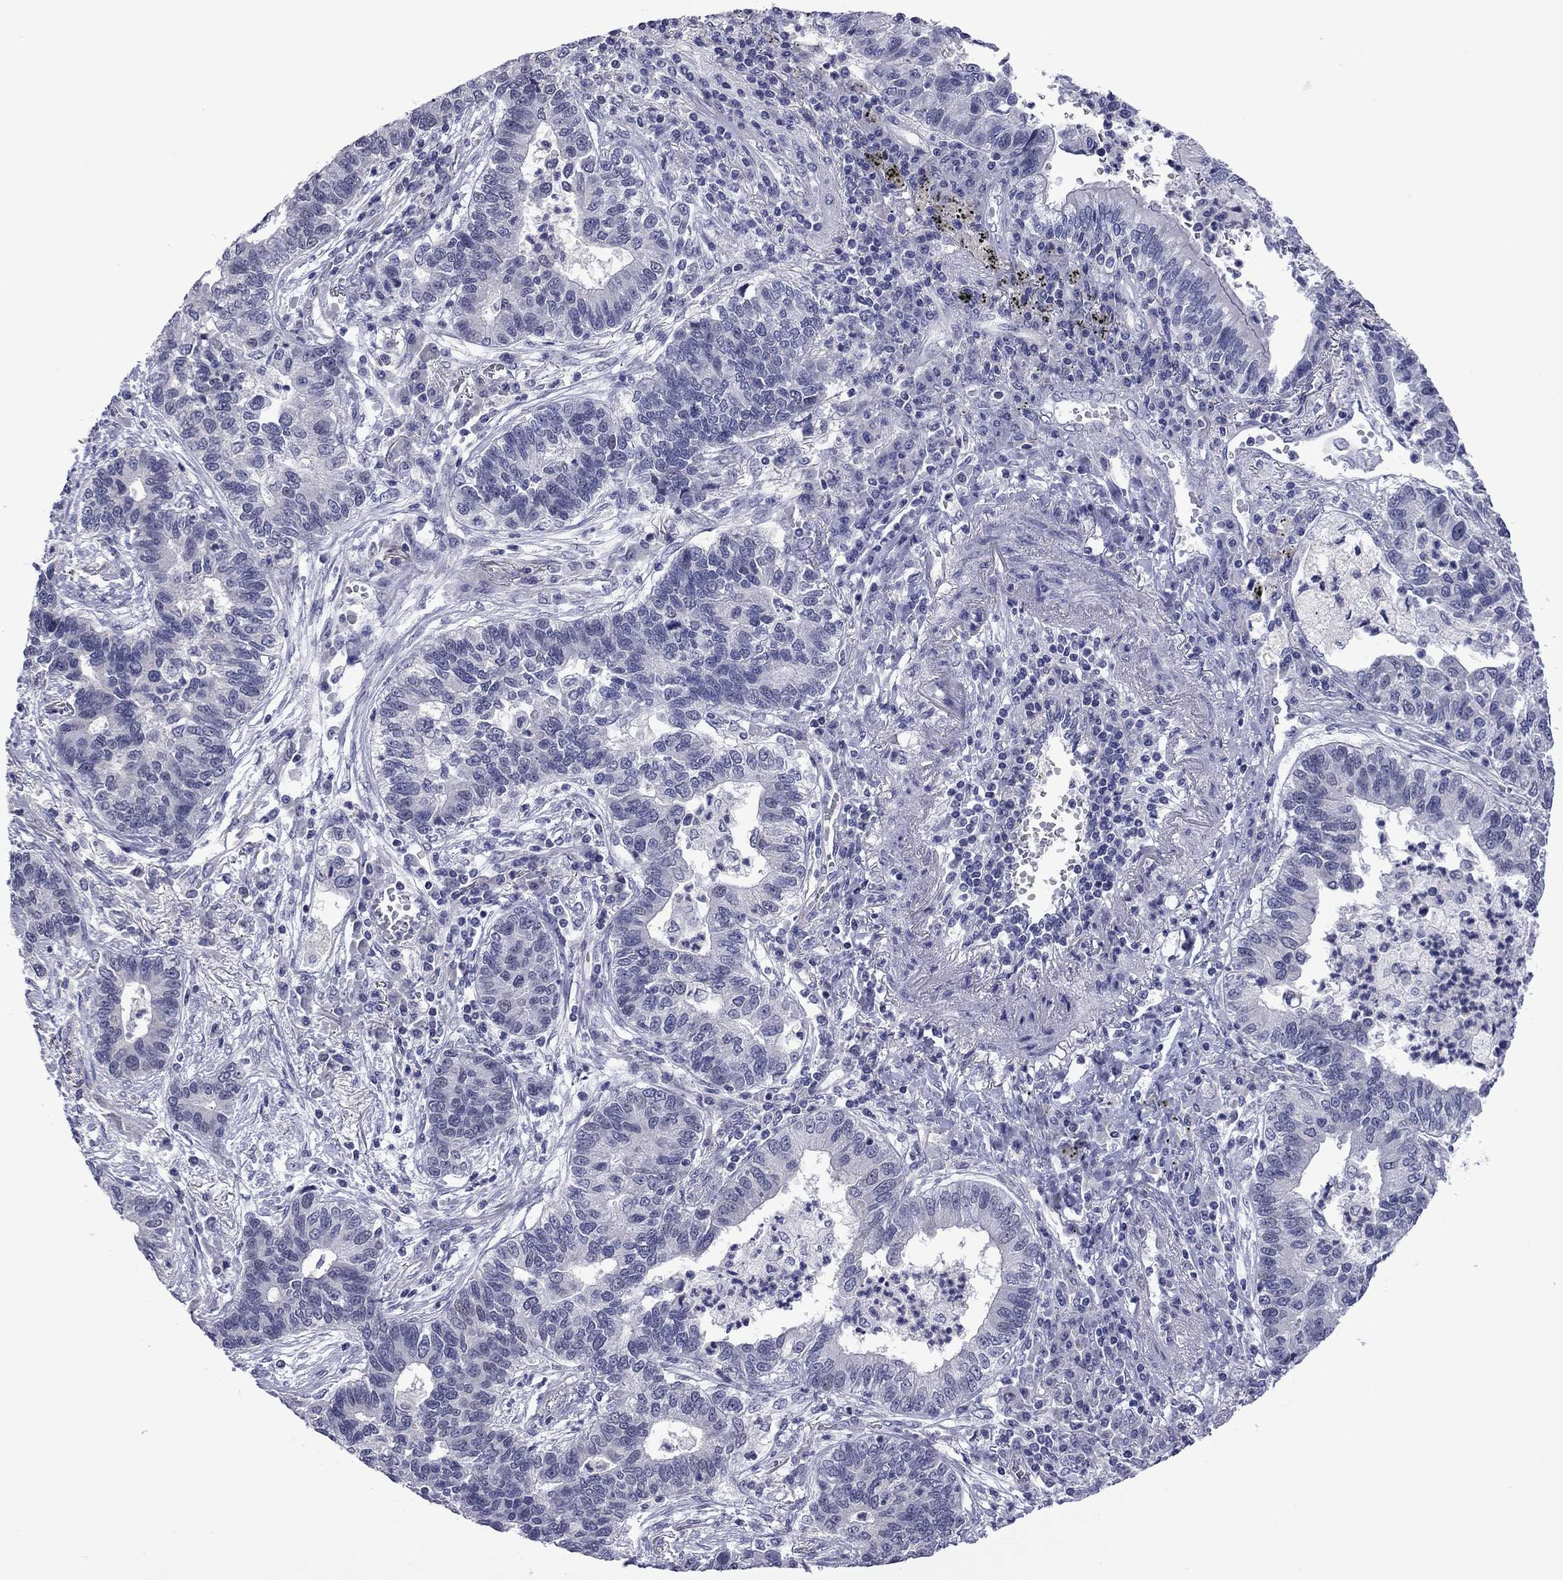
{"staining": {"intensity": "negative", "quantity": "none", "location": "none"}, "tissue": "lung cancer", "cell_type": "Tumor cells", "image_type": "cancer", "snomed": [{"axis": "morphology", "description": "Adenocarcinoma, NOS"}, {"axis": "topography", "description": "Lung"}], "caption": "DAB immunohistochemical staining of human adenocarcinoma (lung) displays no significant positivity in tumor cells.", "gene": "POU5F2", "patient": {"sex": "female", "age": 57}}